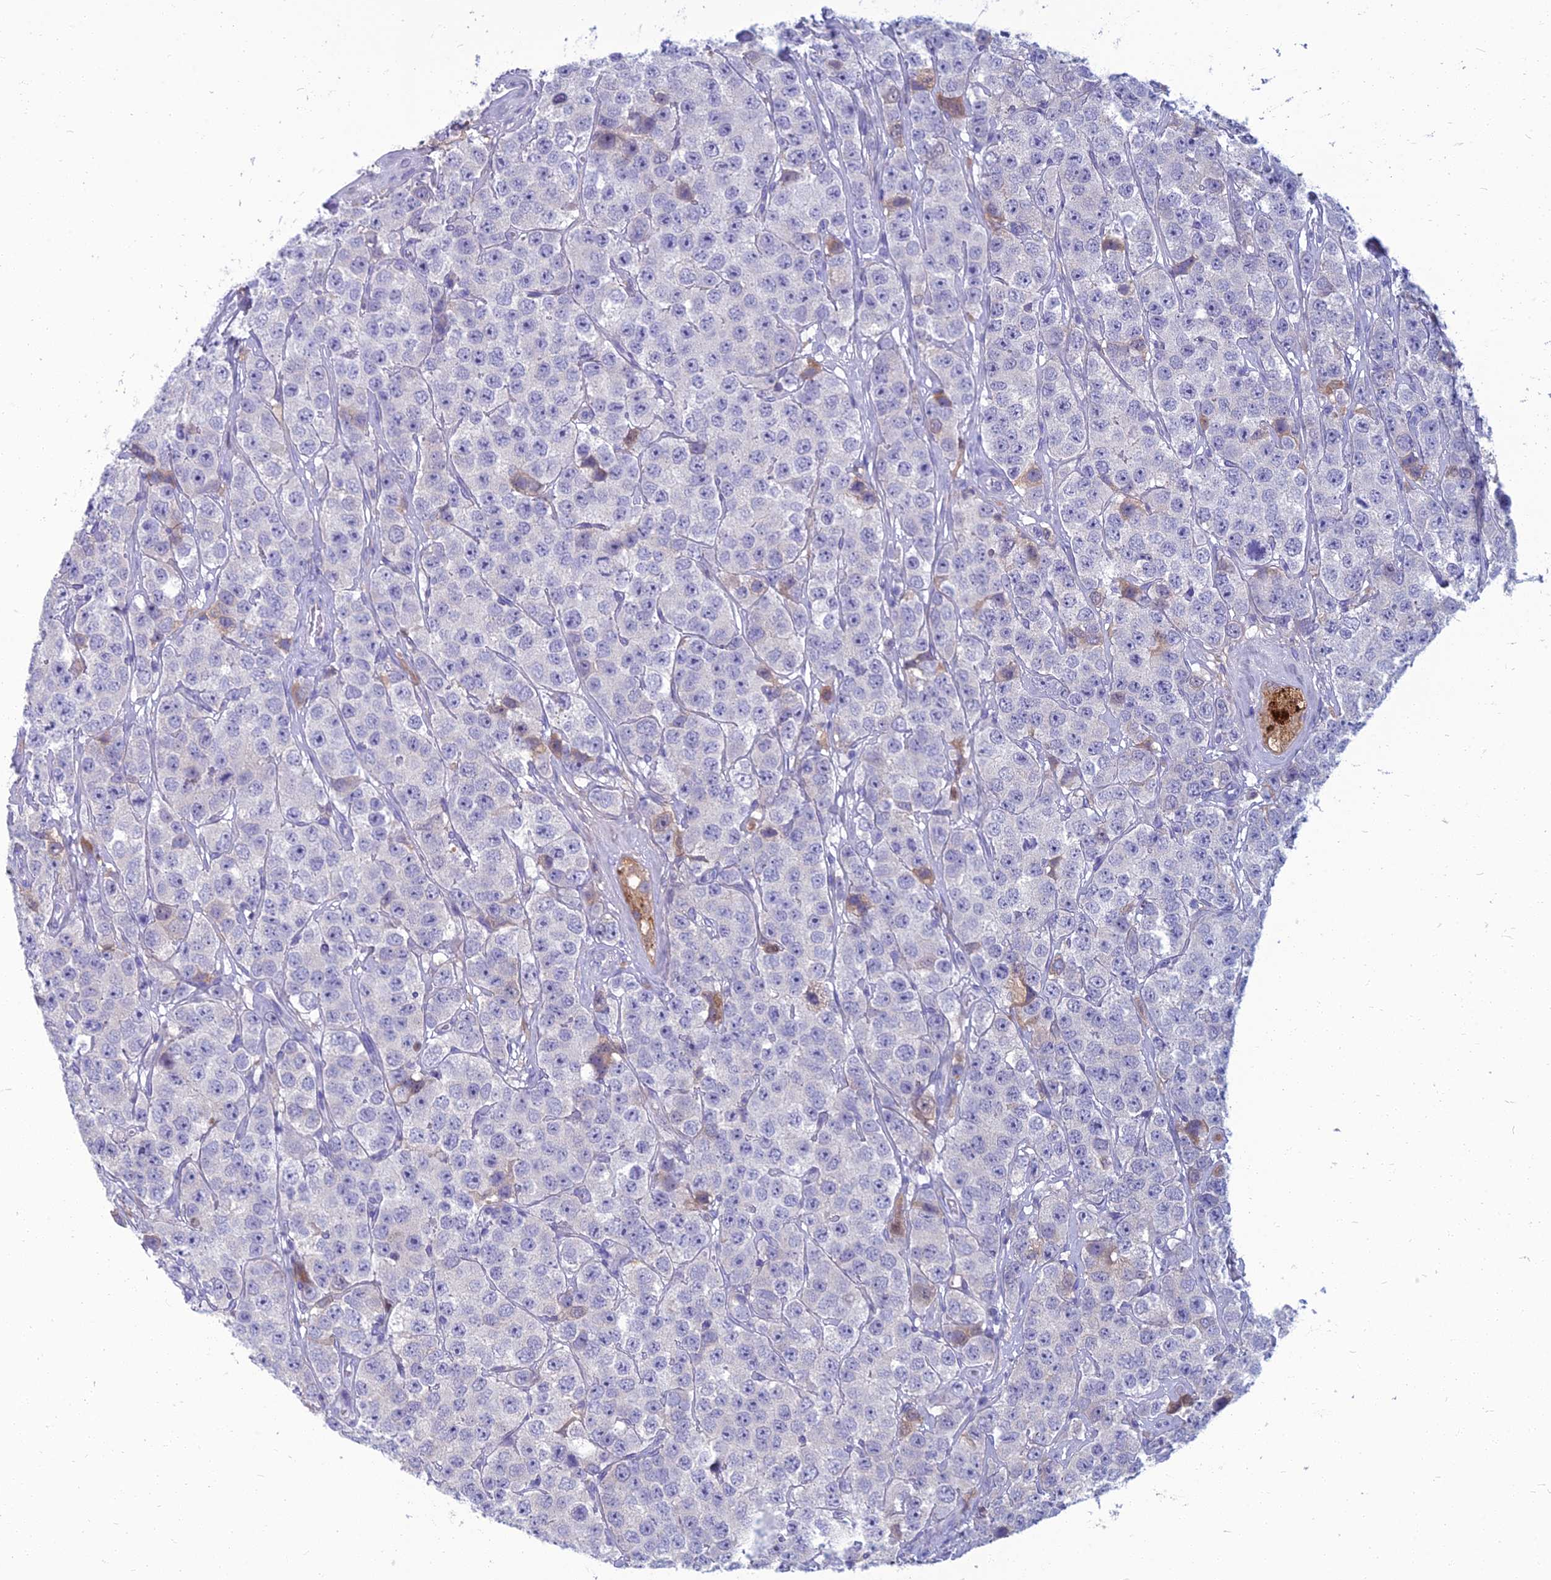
{"staining": {"intensity": "negative", "quantity": "none", "location": "none"}, "tissue": "testis cancer", "cell_type": "Tumor cells", "image_type": "cancer", "snomed": [{"axis": "morphology", "description": "Seminoma, NOS"}, {"axis": "topography", "description": "Testis"}], "caption": "This is an immunohistochemistry photomicrograph of human testis cancer (seminoma). There is no expression in tumor cells.", "gene": "SPTLC3", "patient": {"sex": "male", "age": 28}}